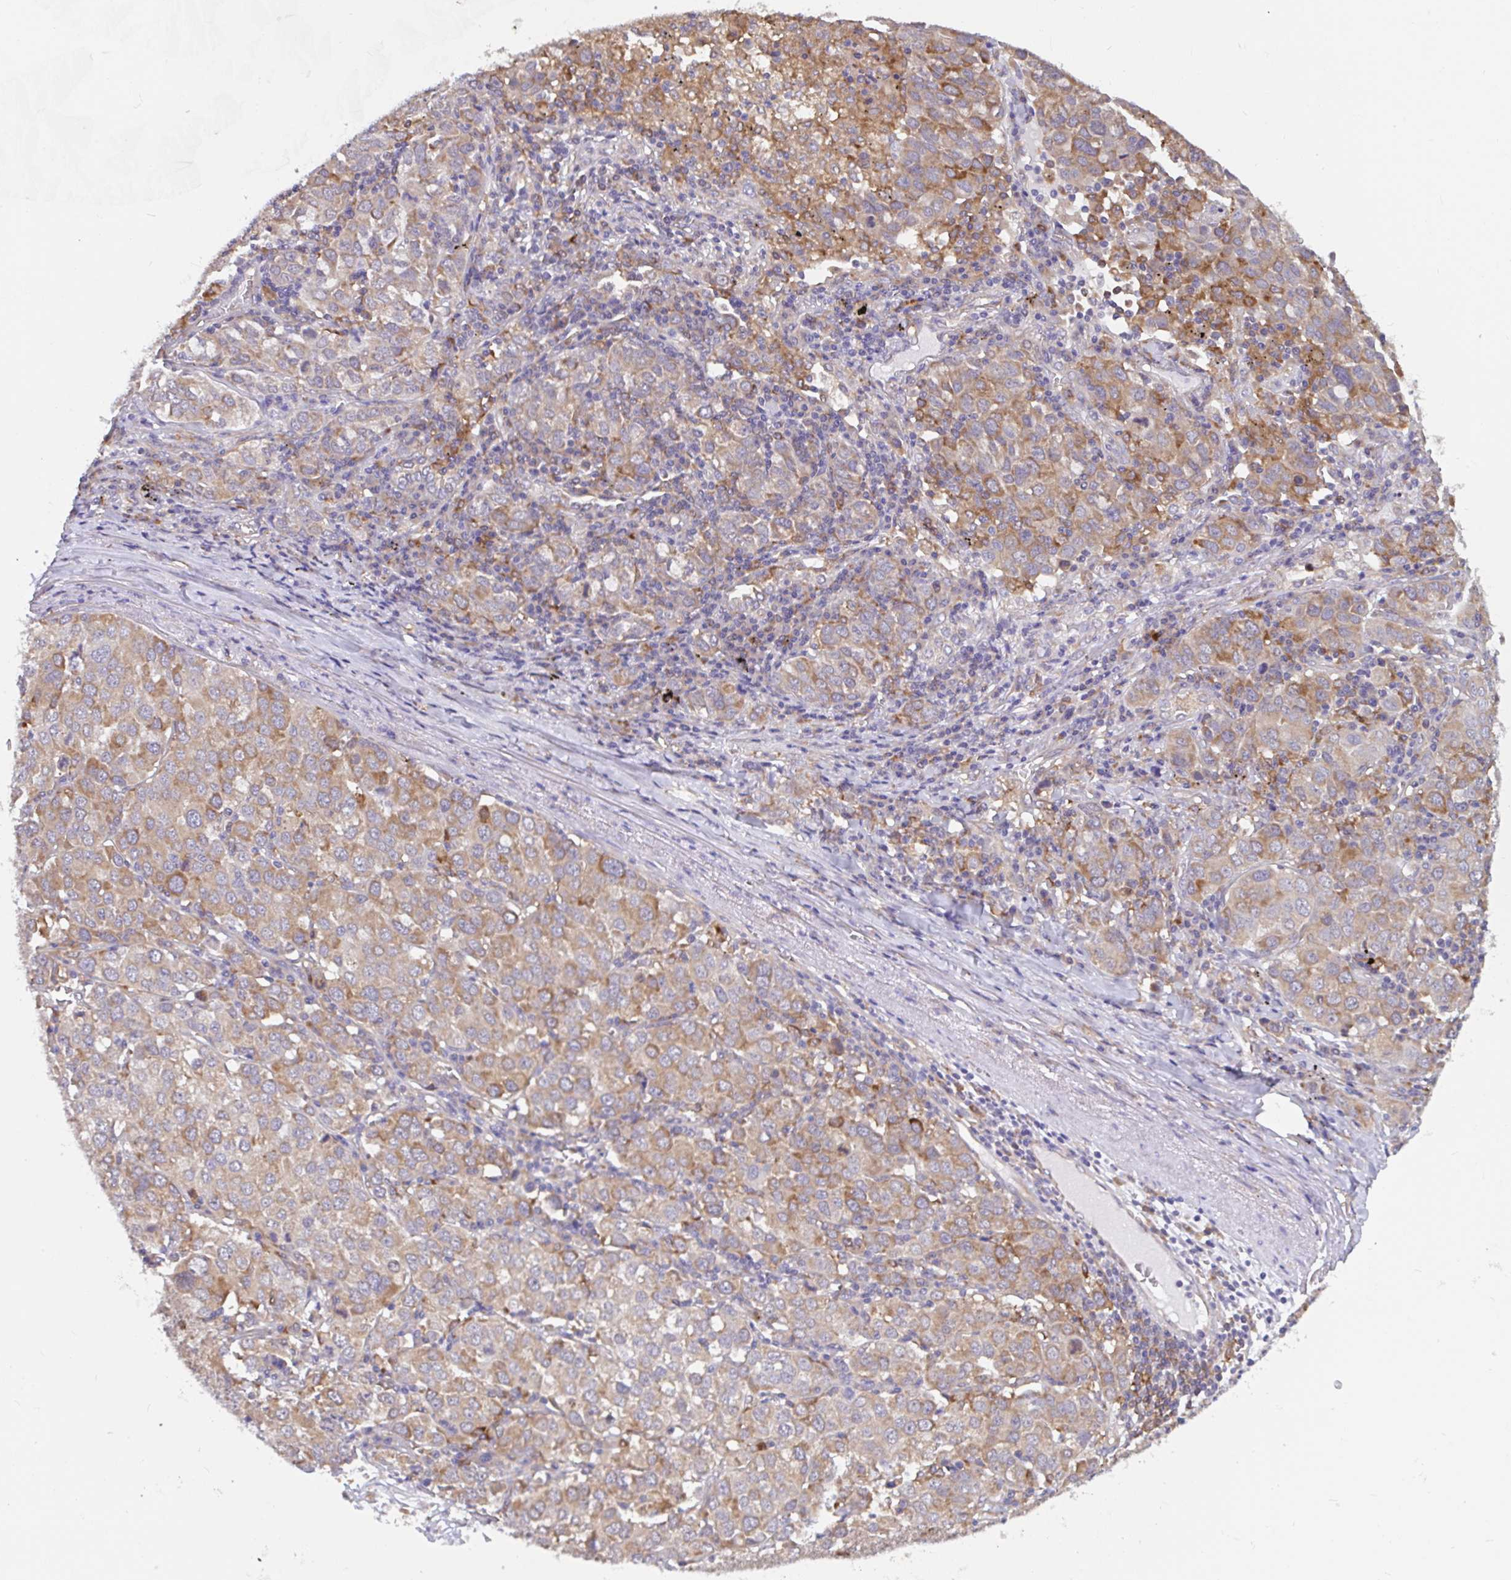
{"staining": {"intensity": "moderate", "quantity": "25%-75%", "location": "cytoplasmic/membranous"}, "tissue": "lung cancer", "cell_type": "Tumor cells", "image_type": "cancer", "snomed": [{"axis": "morphology", "description": "Adenocarcinoma, NOS"}, {"axis": "morphology", "description": "Adenocarcinoma, metastatic, NOS"}, {"axis": "topography", "description": "Lymph node"}, {"axis": "topography", "description": "Lung"}], "caption": "There is medium levels of moderate cytoplasmic/membranous expression in tumor cells of lung cancer, as demonstrated by immunohistochemical staining (brown color).", "gene": "SNX8", "patient": {"sex": "female", "age": 65}}